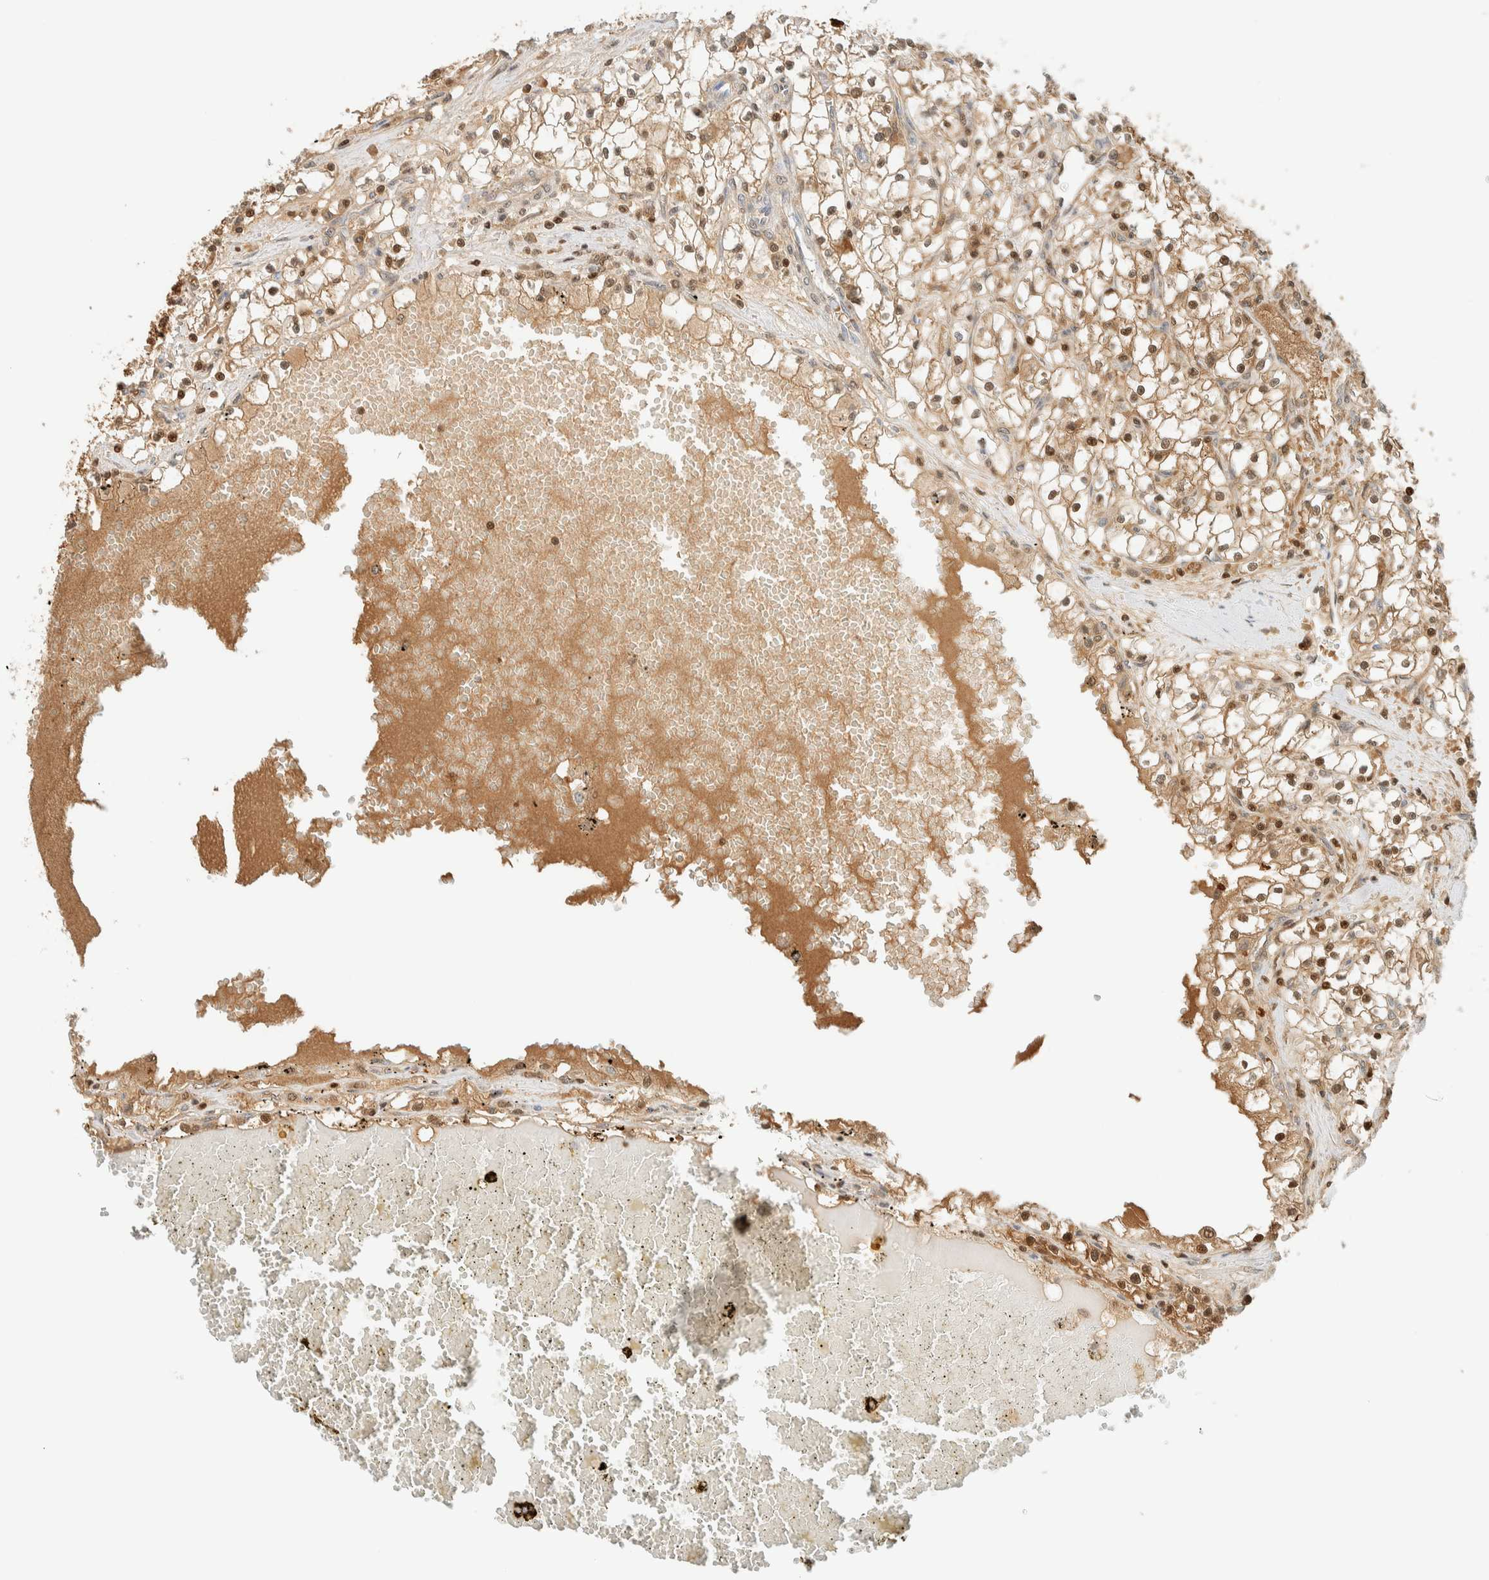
{"staining": {"intensity": "strong", "quantity": ">75%", "location": "nuclear"}, "tissue": "renal cancer", "cell_type": "Tumor cells", "image_type": "cancer", "snomed": [{"axis": "morphology", "description": "Adenocarcinoma, NOS"}, {"axis": "topography", "description": "Kidney"}], "caption": "Immunohistochemical staining of human renal cancer (adenocarcinoma) reveals high levels of strong nuclear positivity in about >75% of tumor cells.", "gene": "ZBTB37", "patient": {"sex": "male", "age": 56}}